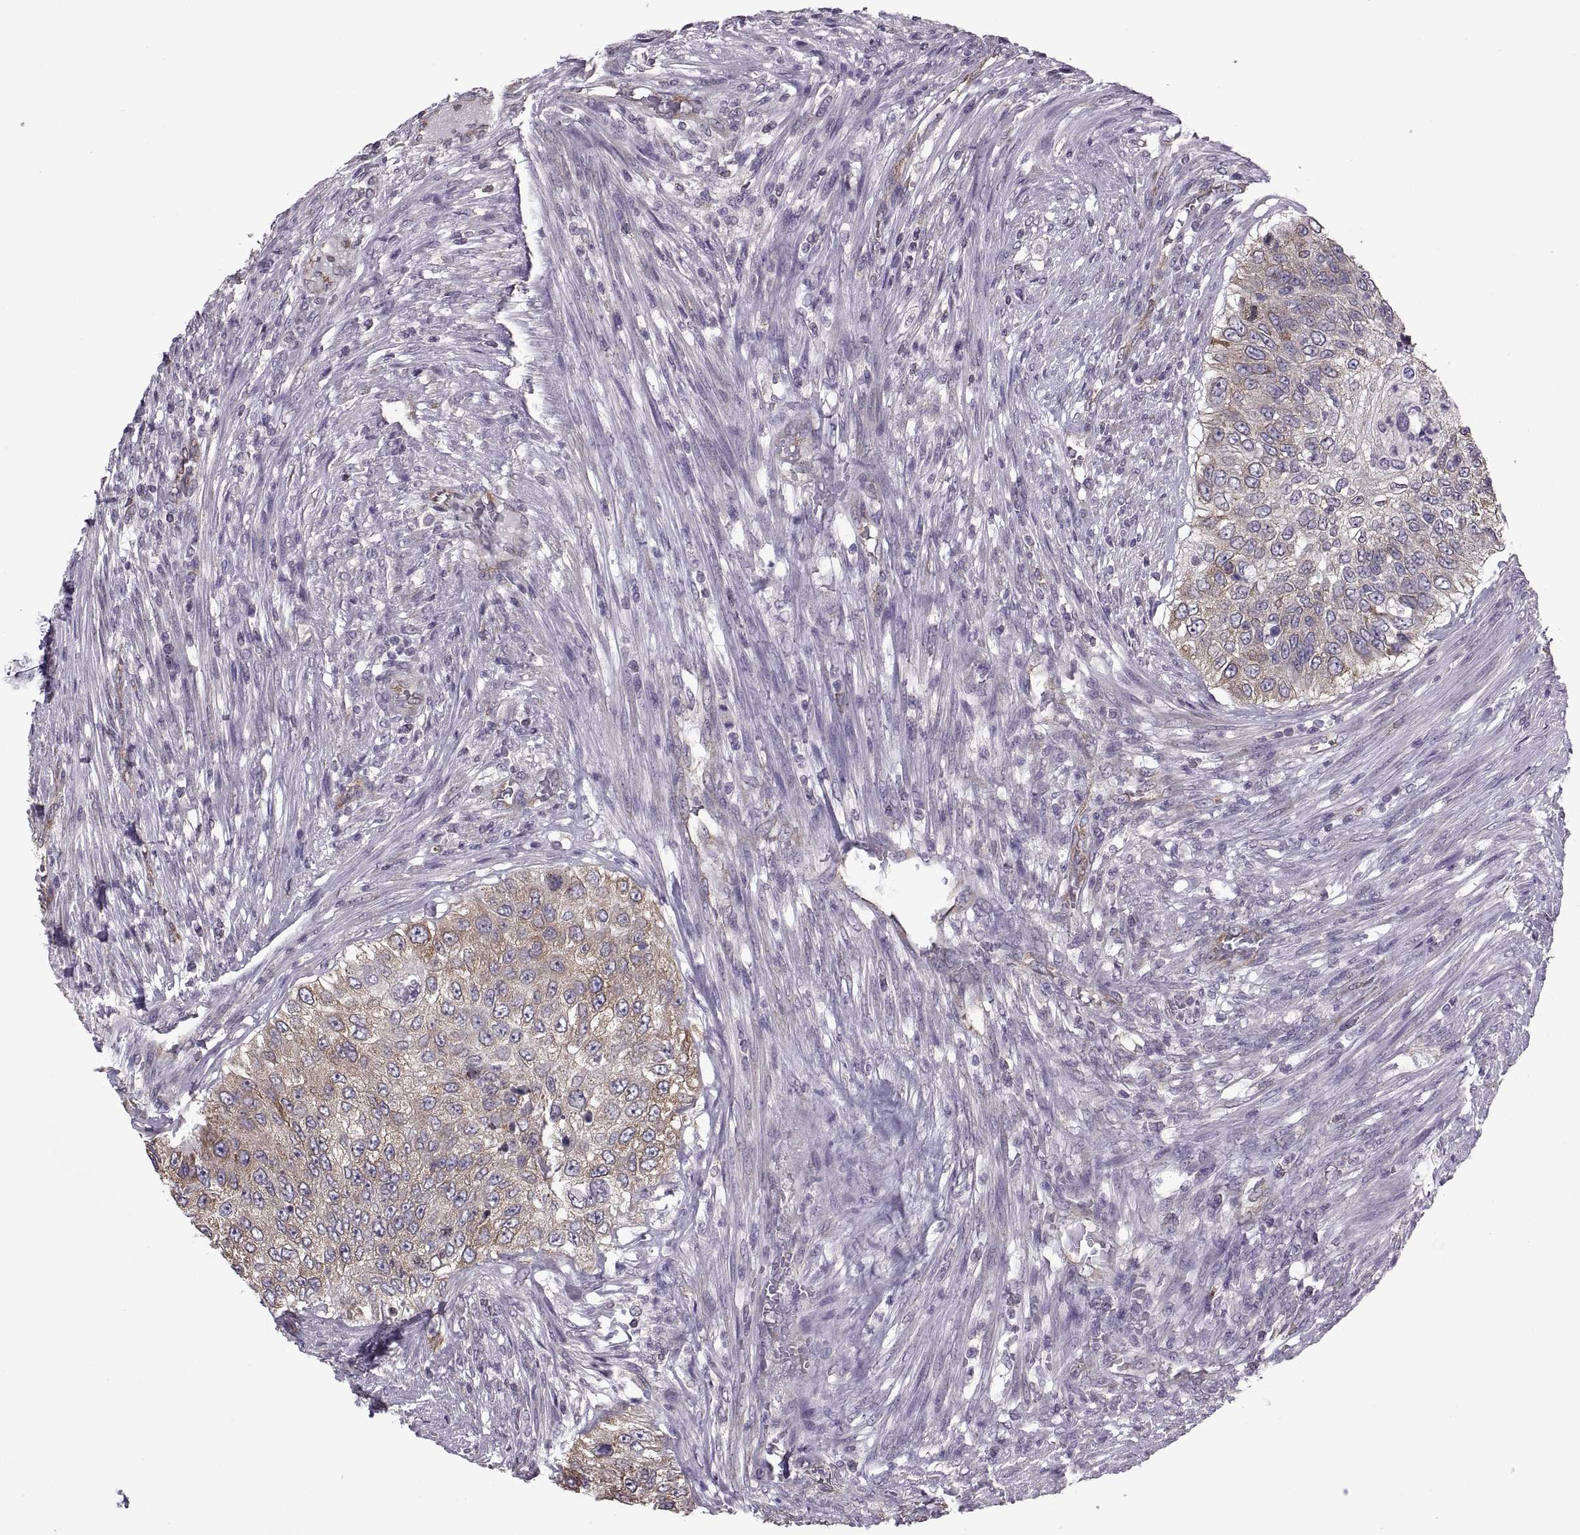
{"staining": {"intensity": "moderate", "quantity": "25%-75%", "location": "cytoplasmic/membranous"}, "tissue": "urothelial cancer", "cell_type": "Tumor cells", "image_type": "cancer", "snomed": [{"axis": "morphology", "description": "Urothelial carcinoma, High grade"}, {"axis": "topography", "description": "Urinary bladder"}], "caption": "High-power microscopy captured an IHC micrograph of urothelial carcinoma (high-grade), revealing moderate cytoplasmic/membranous expression in approximately 25%-75% of tumor cells.", "gene": "PABPC1", "patient": {"sex": "female", "age": 60}}